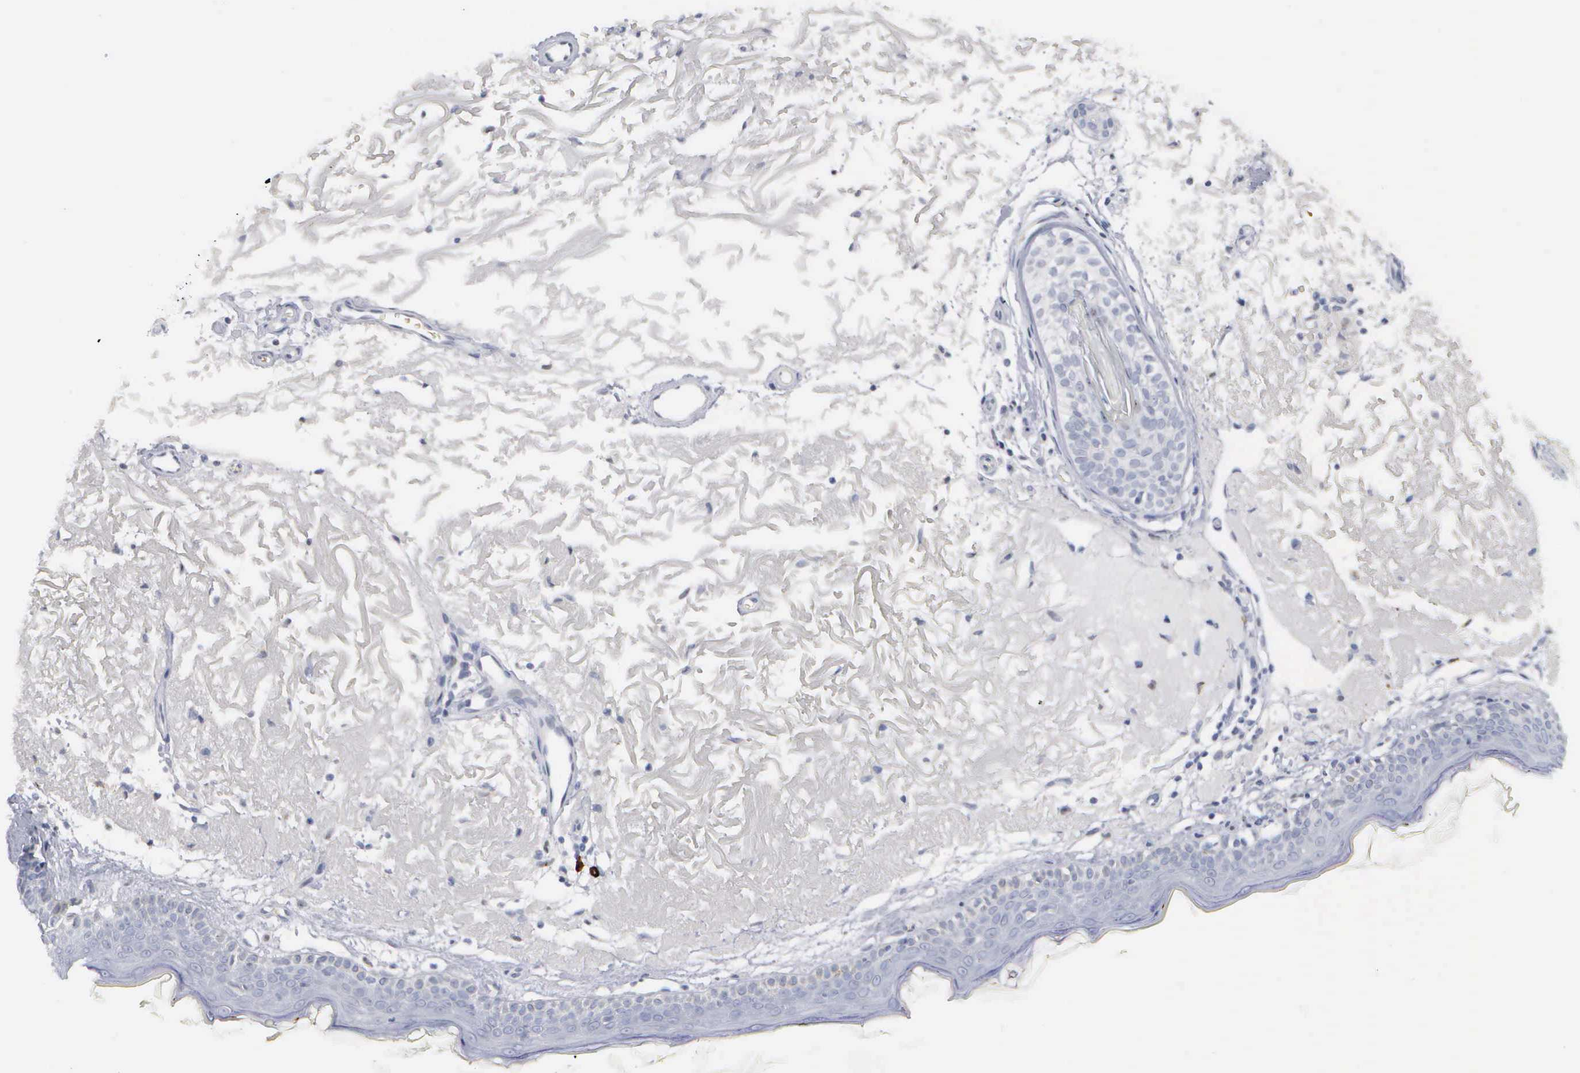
{"staining": {"intensity": "negative", "quantity": "none", "location": "none"}, "tissue": "skin", "cell_type": "Fibroblasts", "image_type": "normal", "snomed": [{"axis": "morphology", "description": "Normal tissue, NOS"}, {"axis": "topography", "description": "Skin"}], "caption": "Immunohistochemical staining of benign human skin displays no significant expression in fibroblasts.", "gene": "ASPHD2", "patient": {"sex": "female", "age": 90}}